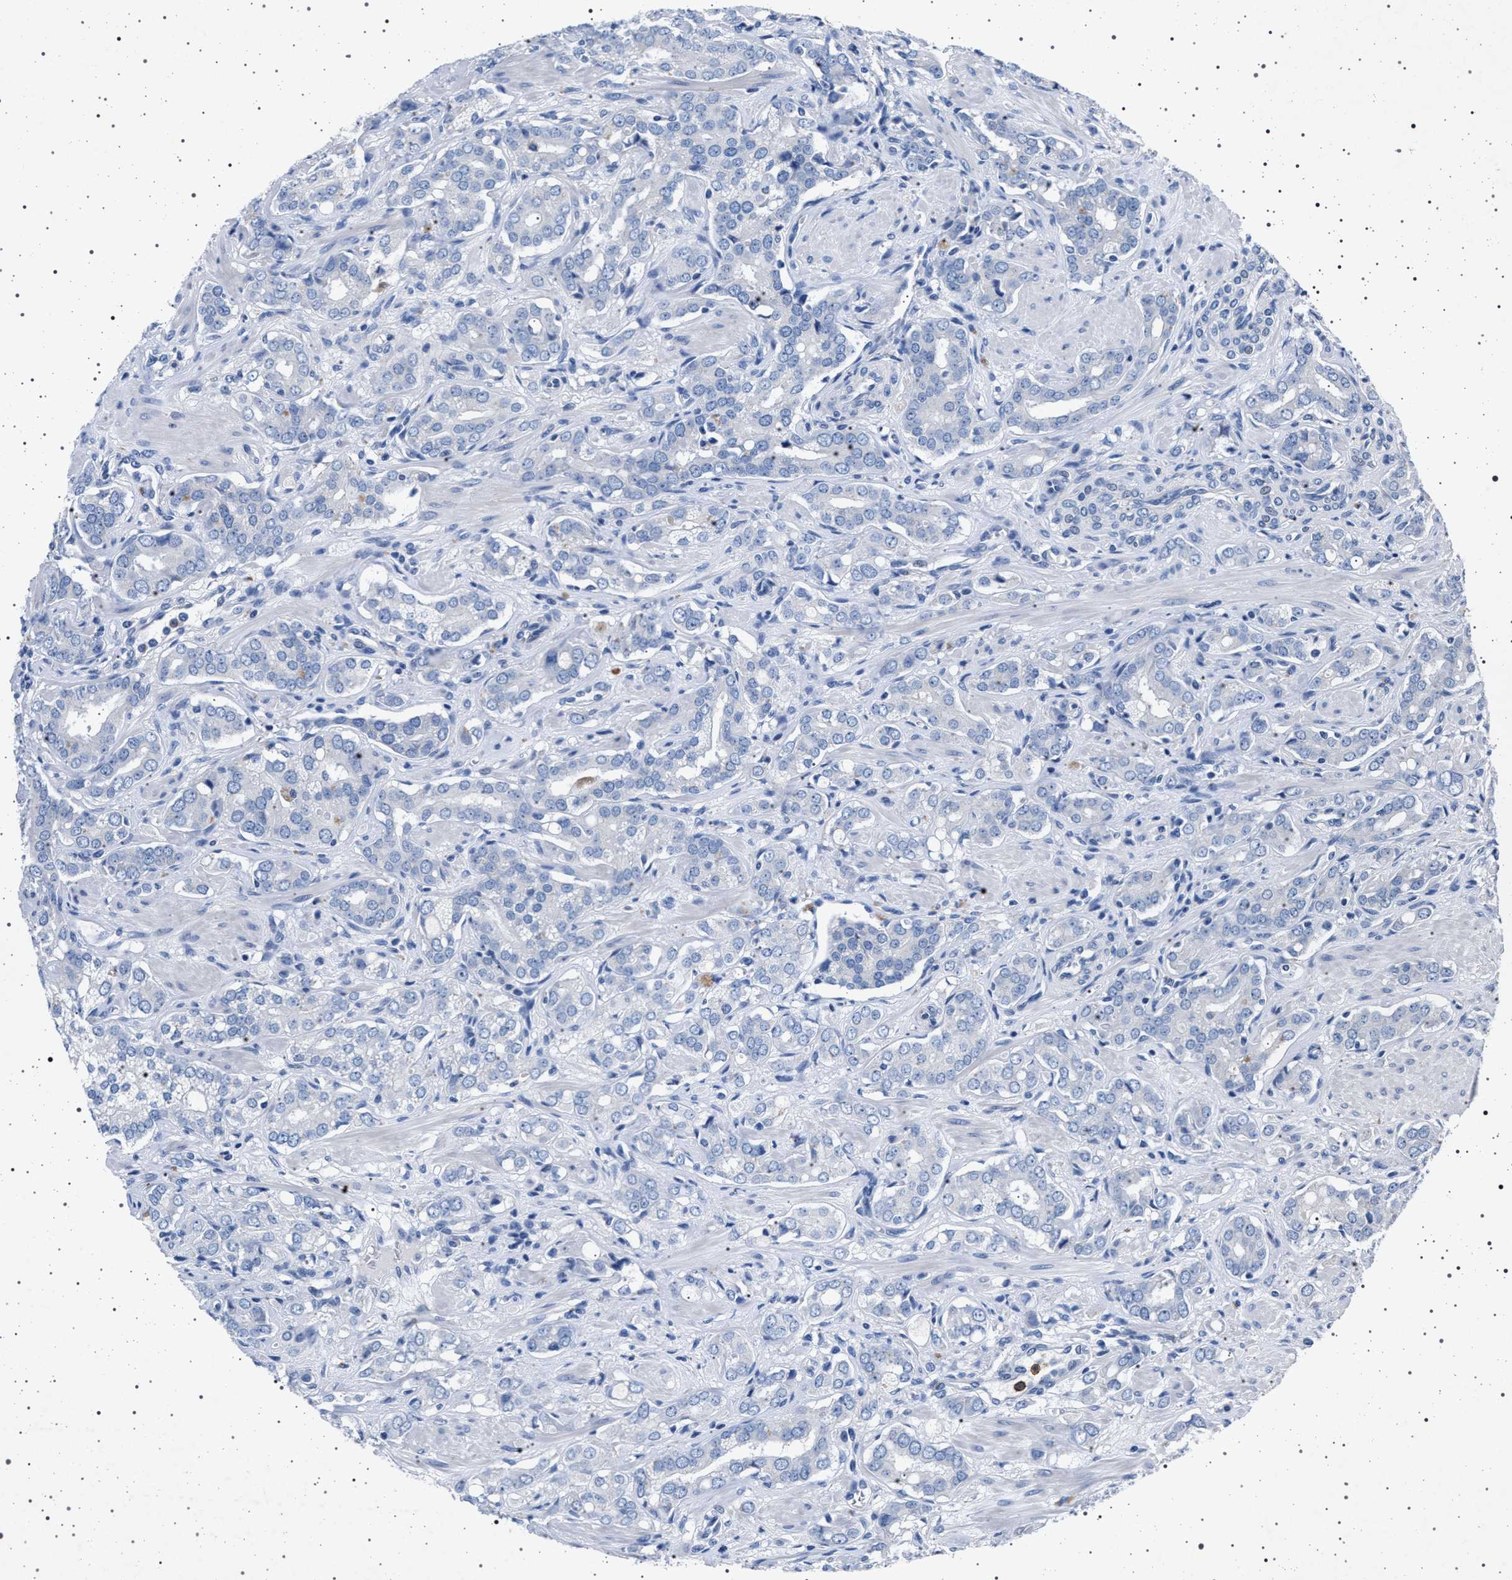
{"staining": {"intensity": "negative", "quantity": "none", "location": "none"}, "tissue": "prostate cancer", "cell_type": "Tumor cells", "image_type": "cancer", "snomed": [{"axis": "morphology", "description": "Adenocarcinoma, High grade"}, {"axis": "topography", "description": "Prostate"}], "caption": "Tumor cells are negative for brown protein staining in prostate high-grade adenocarcinoma.", "gene": "NAT9", "patient": {"sex": "male", "age": 52}}